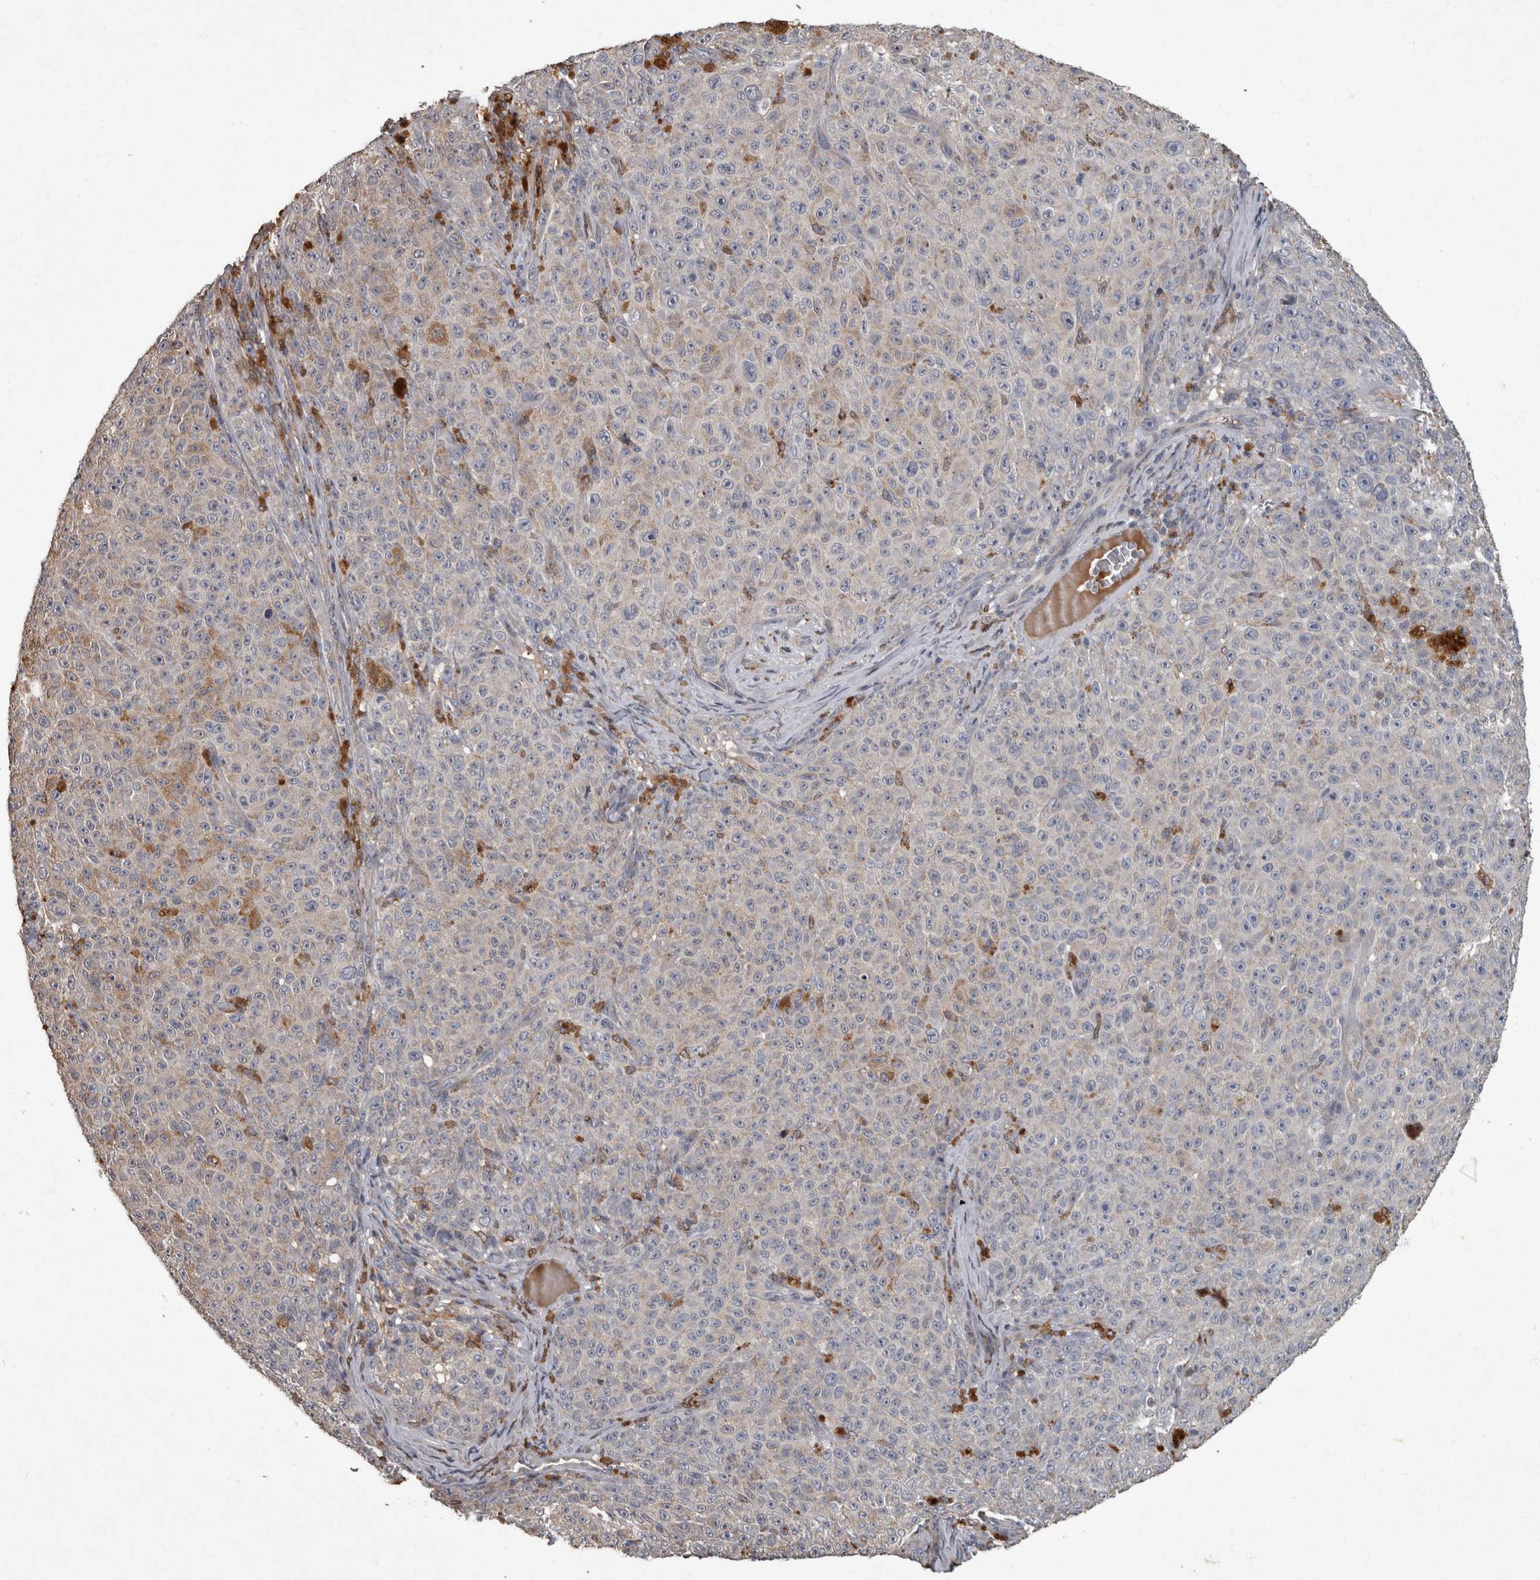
{"staining": {"intensity": "weak", "quantity": "<25%", "location": "cytoplasmic/membranous"}, "tissue": "melanoma", "cell_type": "Tumor cells", "image_type": "cancer", "snomed": [{"axis": "morphology", "description": "Malignant melanoma, NOS"}, {"axis": "topography", "description": "Skin"}], "caption": "Immunohistochemistry of malignant melanoma shows no positivity in tumor cells.", "gene": "PPP1R3C", "patient": {"sex": "female", "age": 82}}